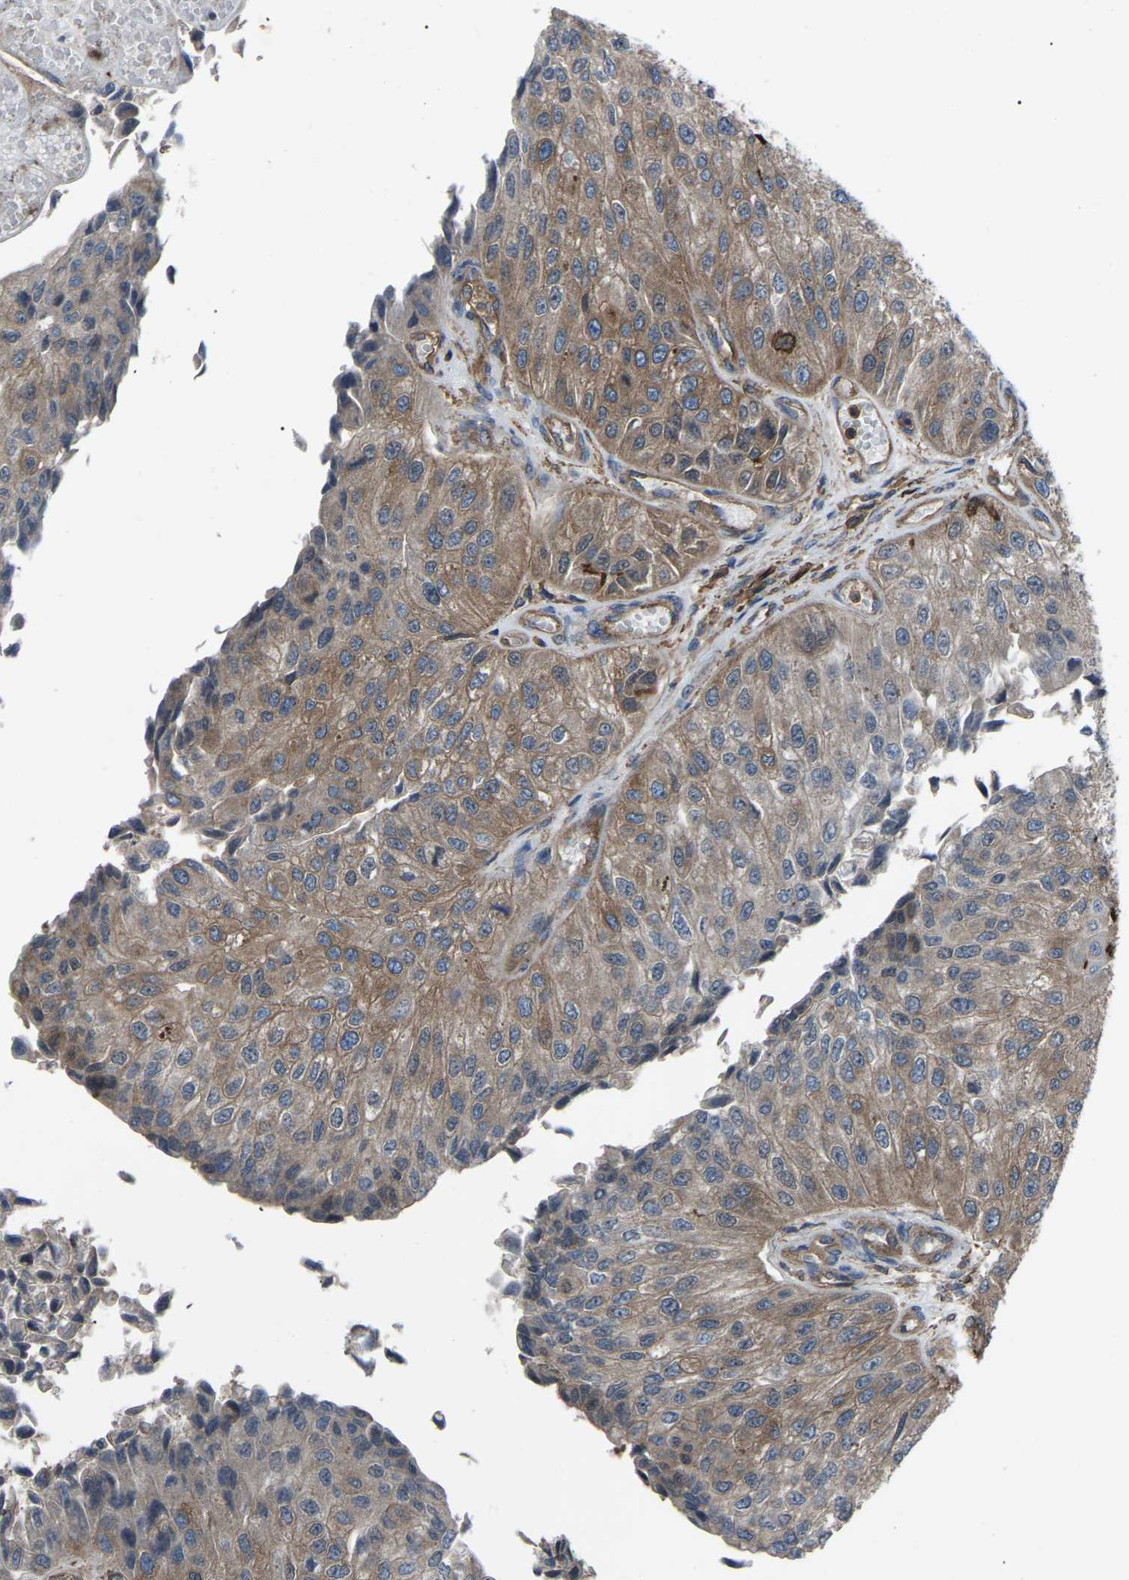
{"staining": {"intensity": "moderate", "quantity": ">75%", "location": "cytoplasmic/membranous"}, "tissue": "urothelial cancer", "cell_type": "Tumor cells", "image_type": "cancer", "snomed": [{"axis": "morphology", "description": "Urothelial carcinoma, High grade"}, {"axis": "topography", "description": "Kidney"}, {"axis": "topography", "description": "Urinary bladder"}], "caption": "Tumor cells exhibit medium levels of moderate cytoplasmic/membranous staining in about >75% of cells in high-grade urothelial carcinoma.", "gene": "AIMP1", "patient": {"sex": "male", "age": 77}}